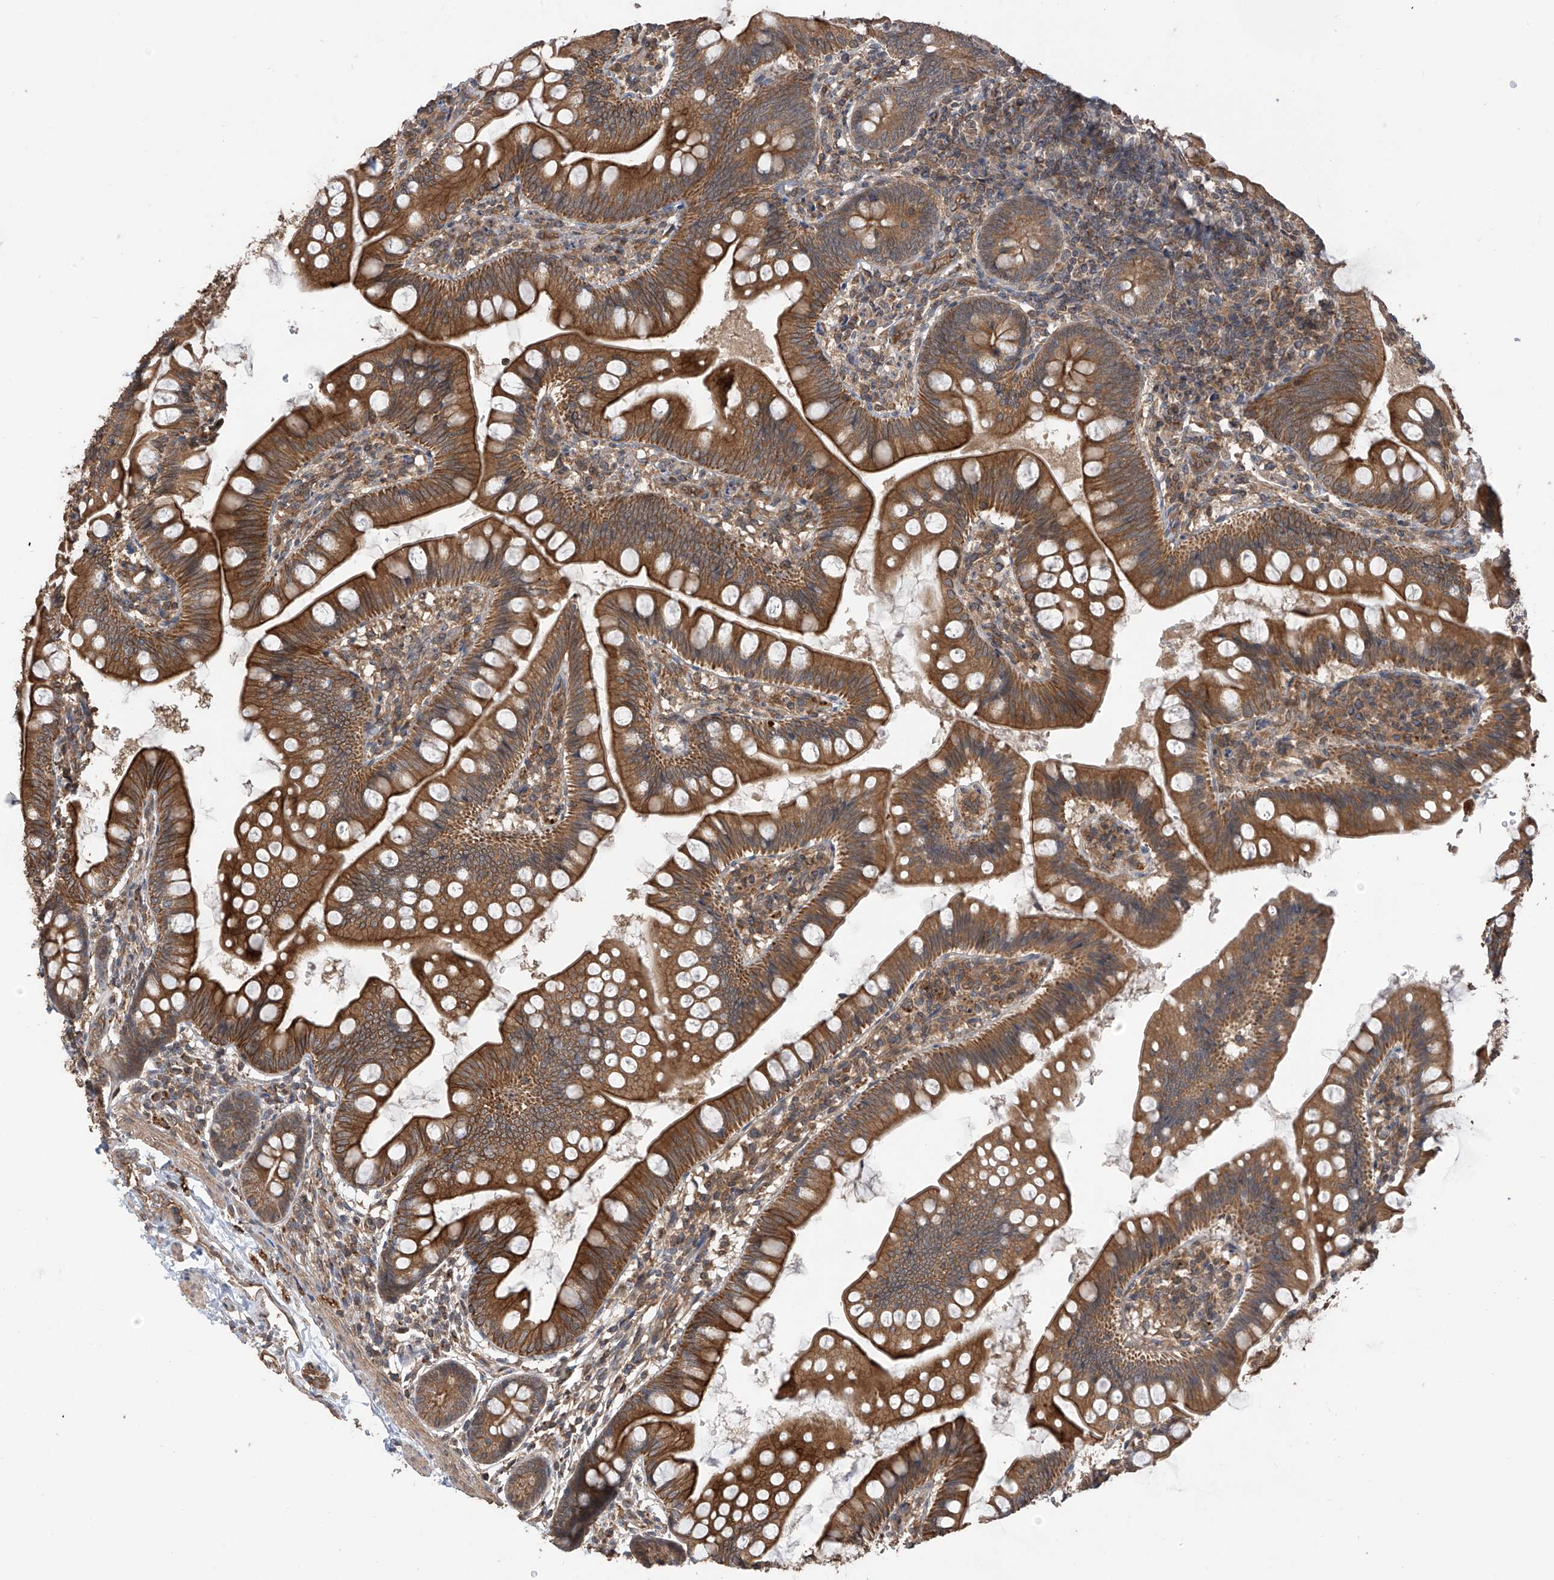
{"staining": {"intensity": "strong", "quantity": ">75%", "location": "cytoplasmic/membranous"}, "tissue": "small intestine", "cell_type": "Glandular cells", "image_type": "normal", "snomed": [{"axis": "morphology", "description": "Normal tissue, NOS"}, {"axis": "topography", "description": "Small intestine"}], "caption": "Glandular cells exhibit strong cytoplasmic/membranous expression in about >75% of cells in normal small intestine.", "gene": "RPAIN", "patient": {"sex": "male", "age": 7}}